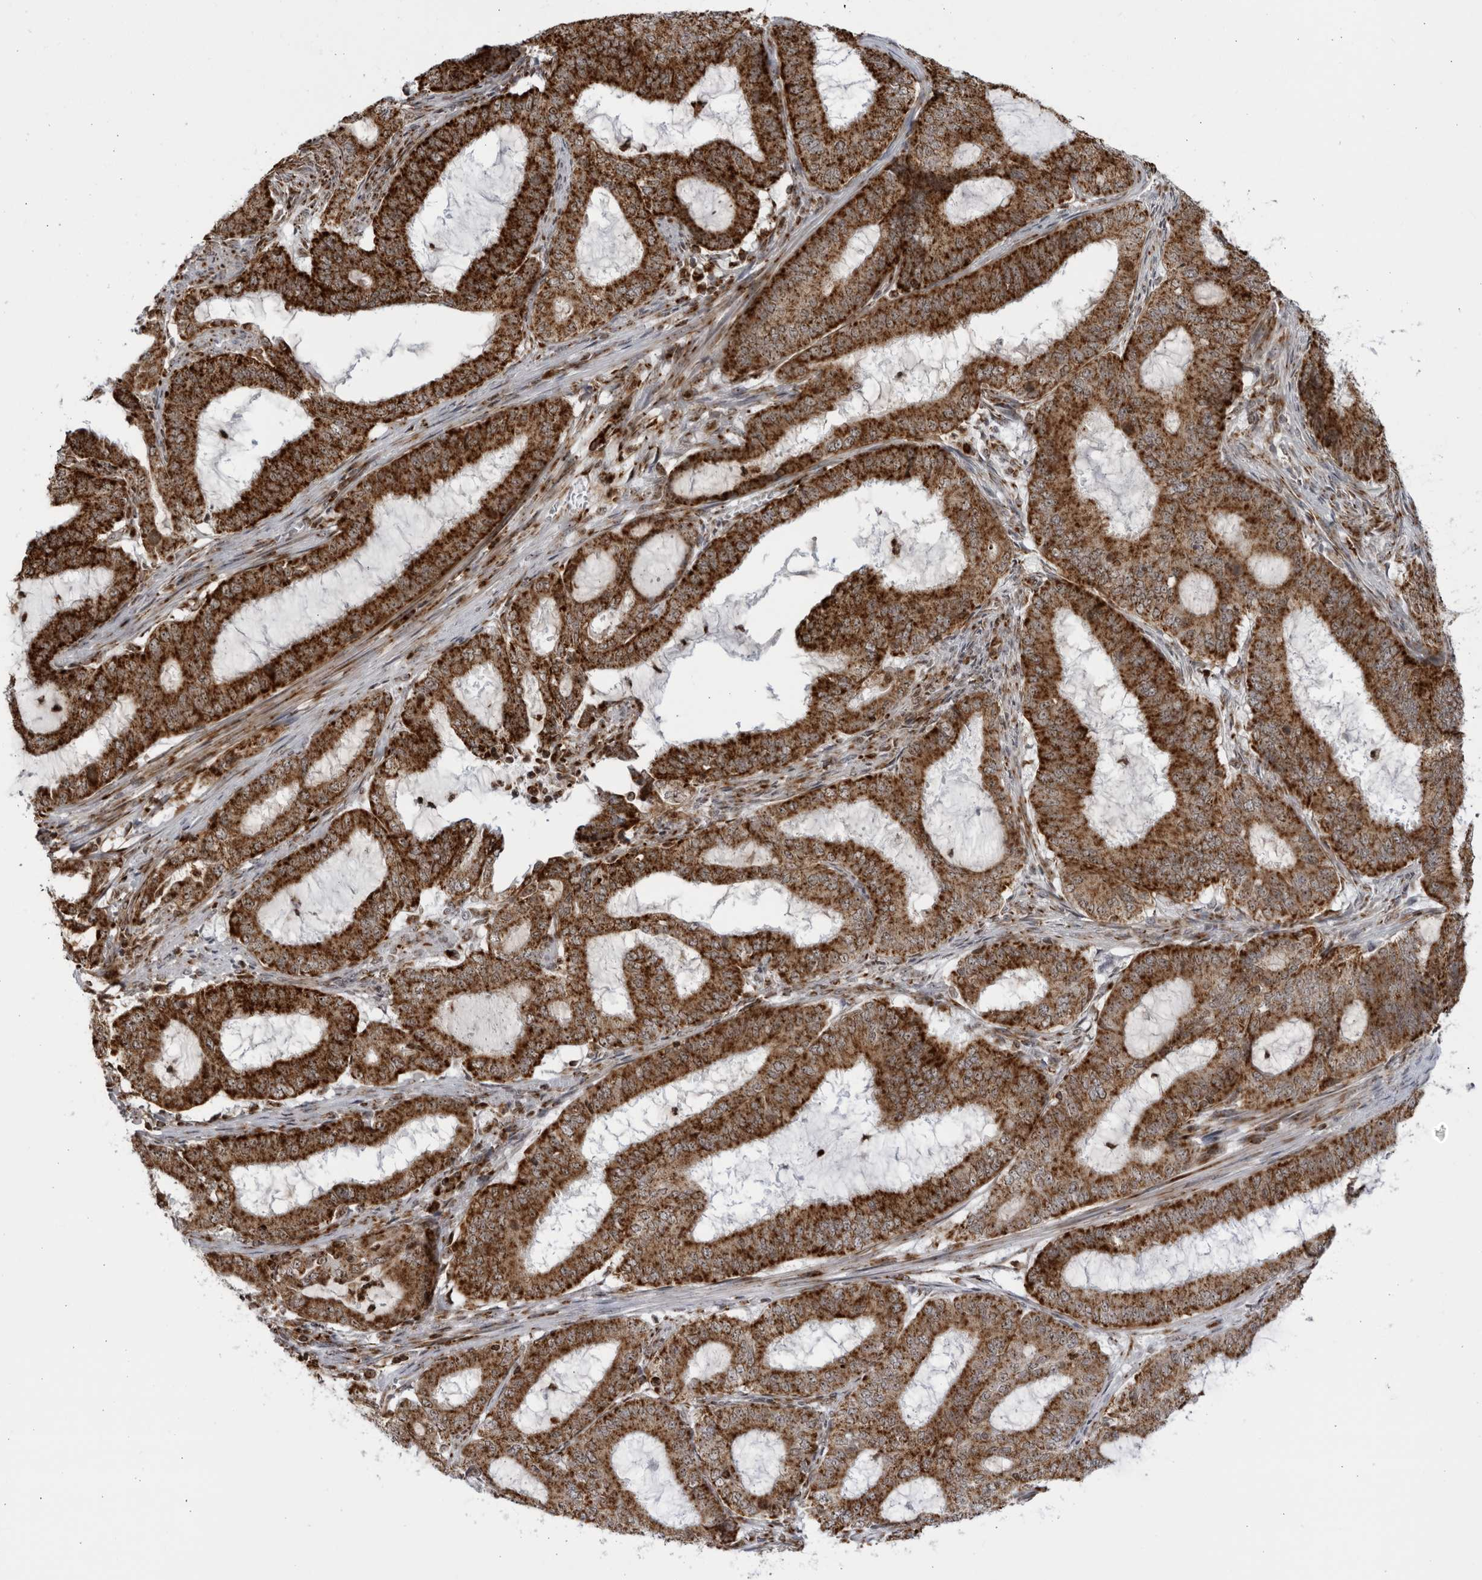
{"staining": {"intensity": "strong", "quantity": ">75%", "location": "cytoplasmic/membranous"}, "tissue": "endometrial cancer", "cell_type": "Tumor cells", "image_type": "cancer", "snomed": [{"axis": "morphology", "description": "Adenocarcinoma, NOS"}, {"axis": "topography", "description": "Endometrium"}], "caption": "Endometrial adenocarcinoma stained with a protein marker reveals strong staining in tumor cells.", "gene": "RBM34", "patient": {"sex": "female", "age": 51}}